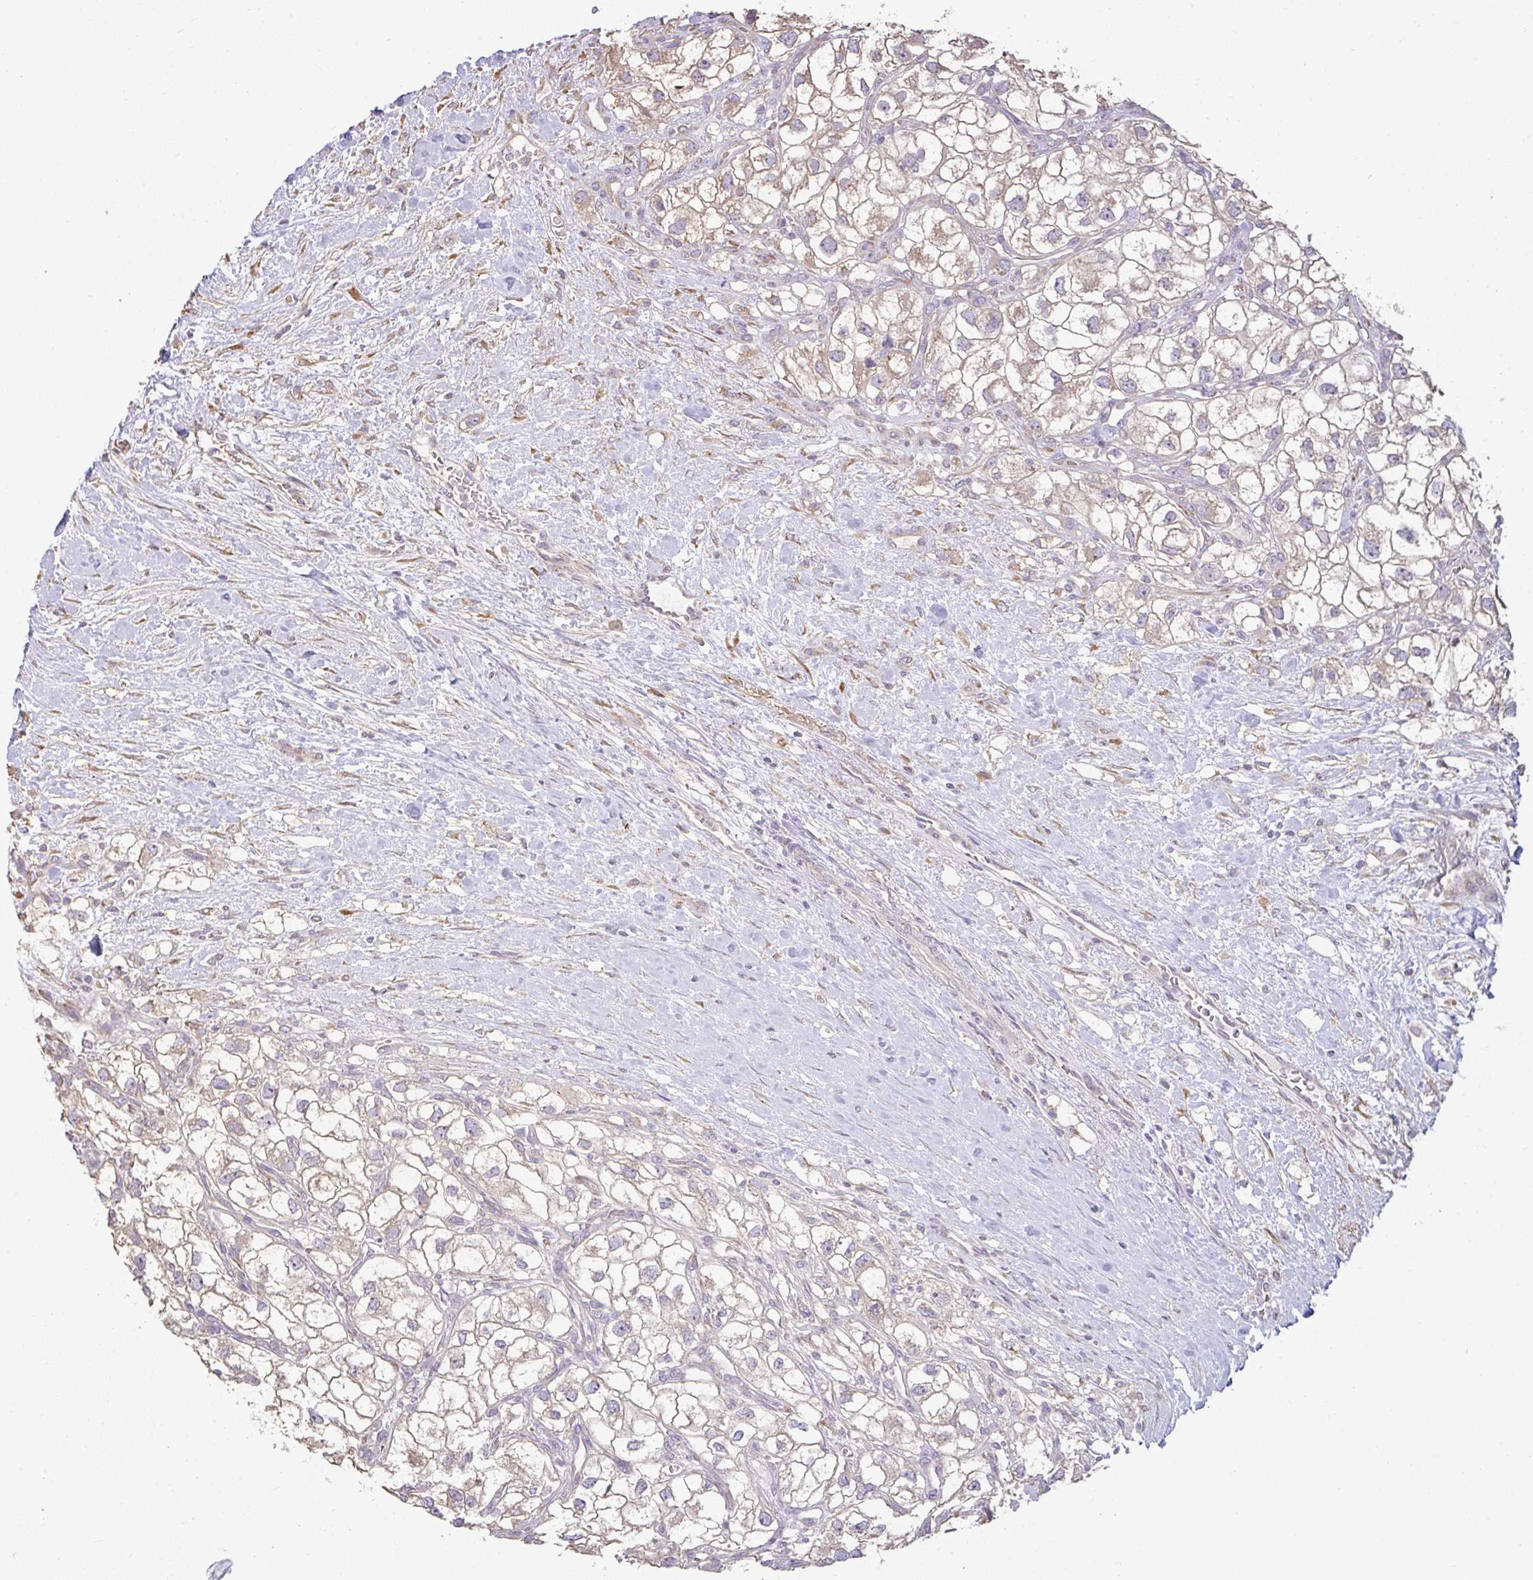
{"staining": {"intensity": "weak", "quantity": "<25%", "location": "cytoplasmic/membranous"}, "tissue": "renal cancer", "cell_type": "Tumor cells", "image_type": "cancer", "snomed": [{"axis": "morphology", "description": "Adenocarcinoma, NOS"}, {"axis": "topography", "description": "Kidney"}], "caption": "The histopathology image exhibits no significant expression in tumor cells of renal adenocarcinoma. (DAB (3,3'-diaminobenzidine) IHC with hematoxylin counter stain).", "gene": "BRINP3", "patient": {"sex": "male", "age": 59}}